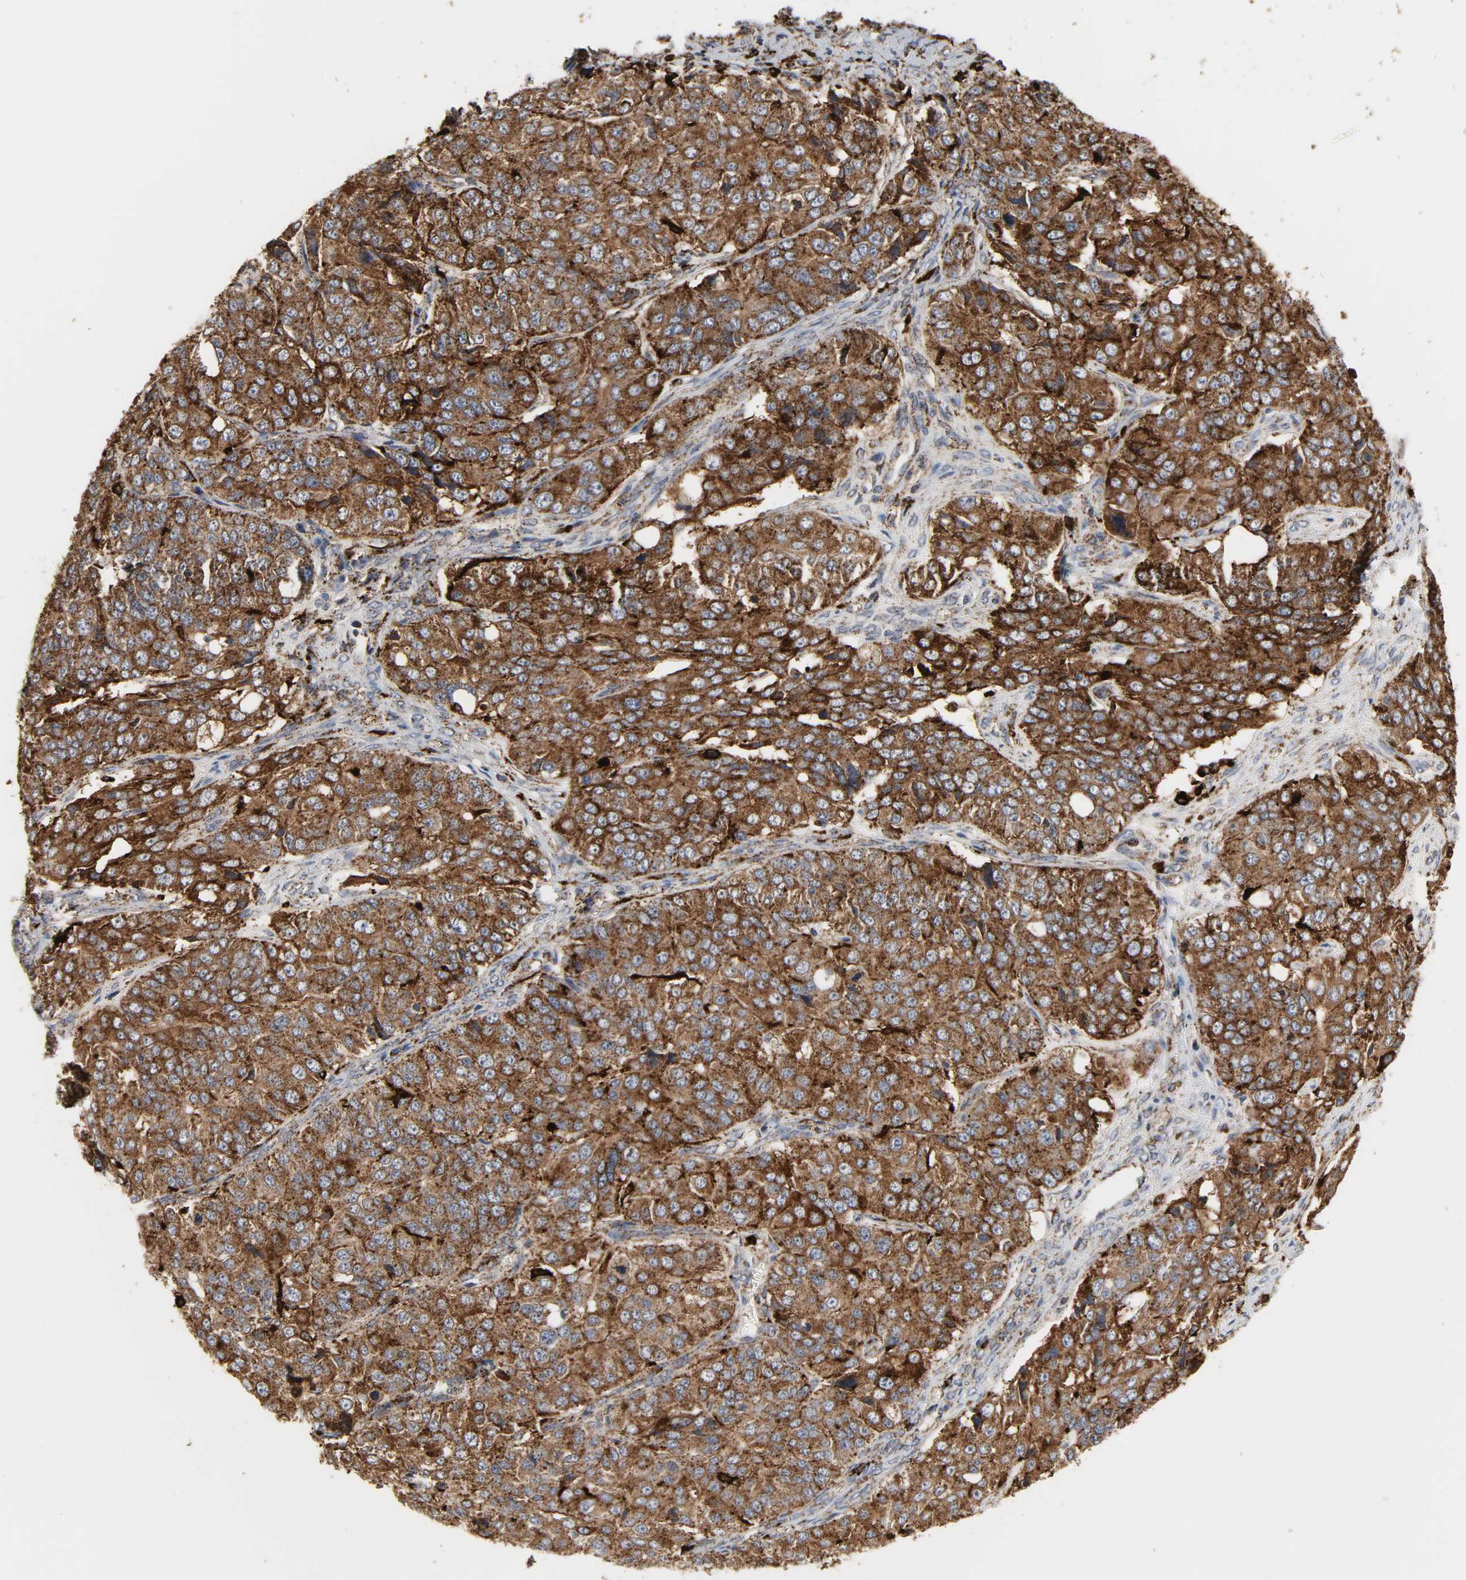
{"staining": {"intensity": "strong", "quantity": ">75%", "location": "cytoplasmic/membranous"}, "tissue": "ovarian cancer", "cell_type": "Tumor cells", "image_type": "cancer", "snomed": [{"axis": "morphology", "description": "Carcinoma, endometroid"}, {"axis": "topography", "description": "Ovary"}], "caption": "Ovarian cancer (endometroid carcinoma) stained with a protein marker demonstrates strong staining in tumor cells.", "gene": "PSAP", "patient": {"sex": "female", "age": 51}}